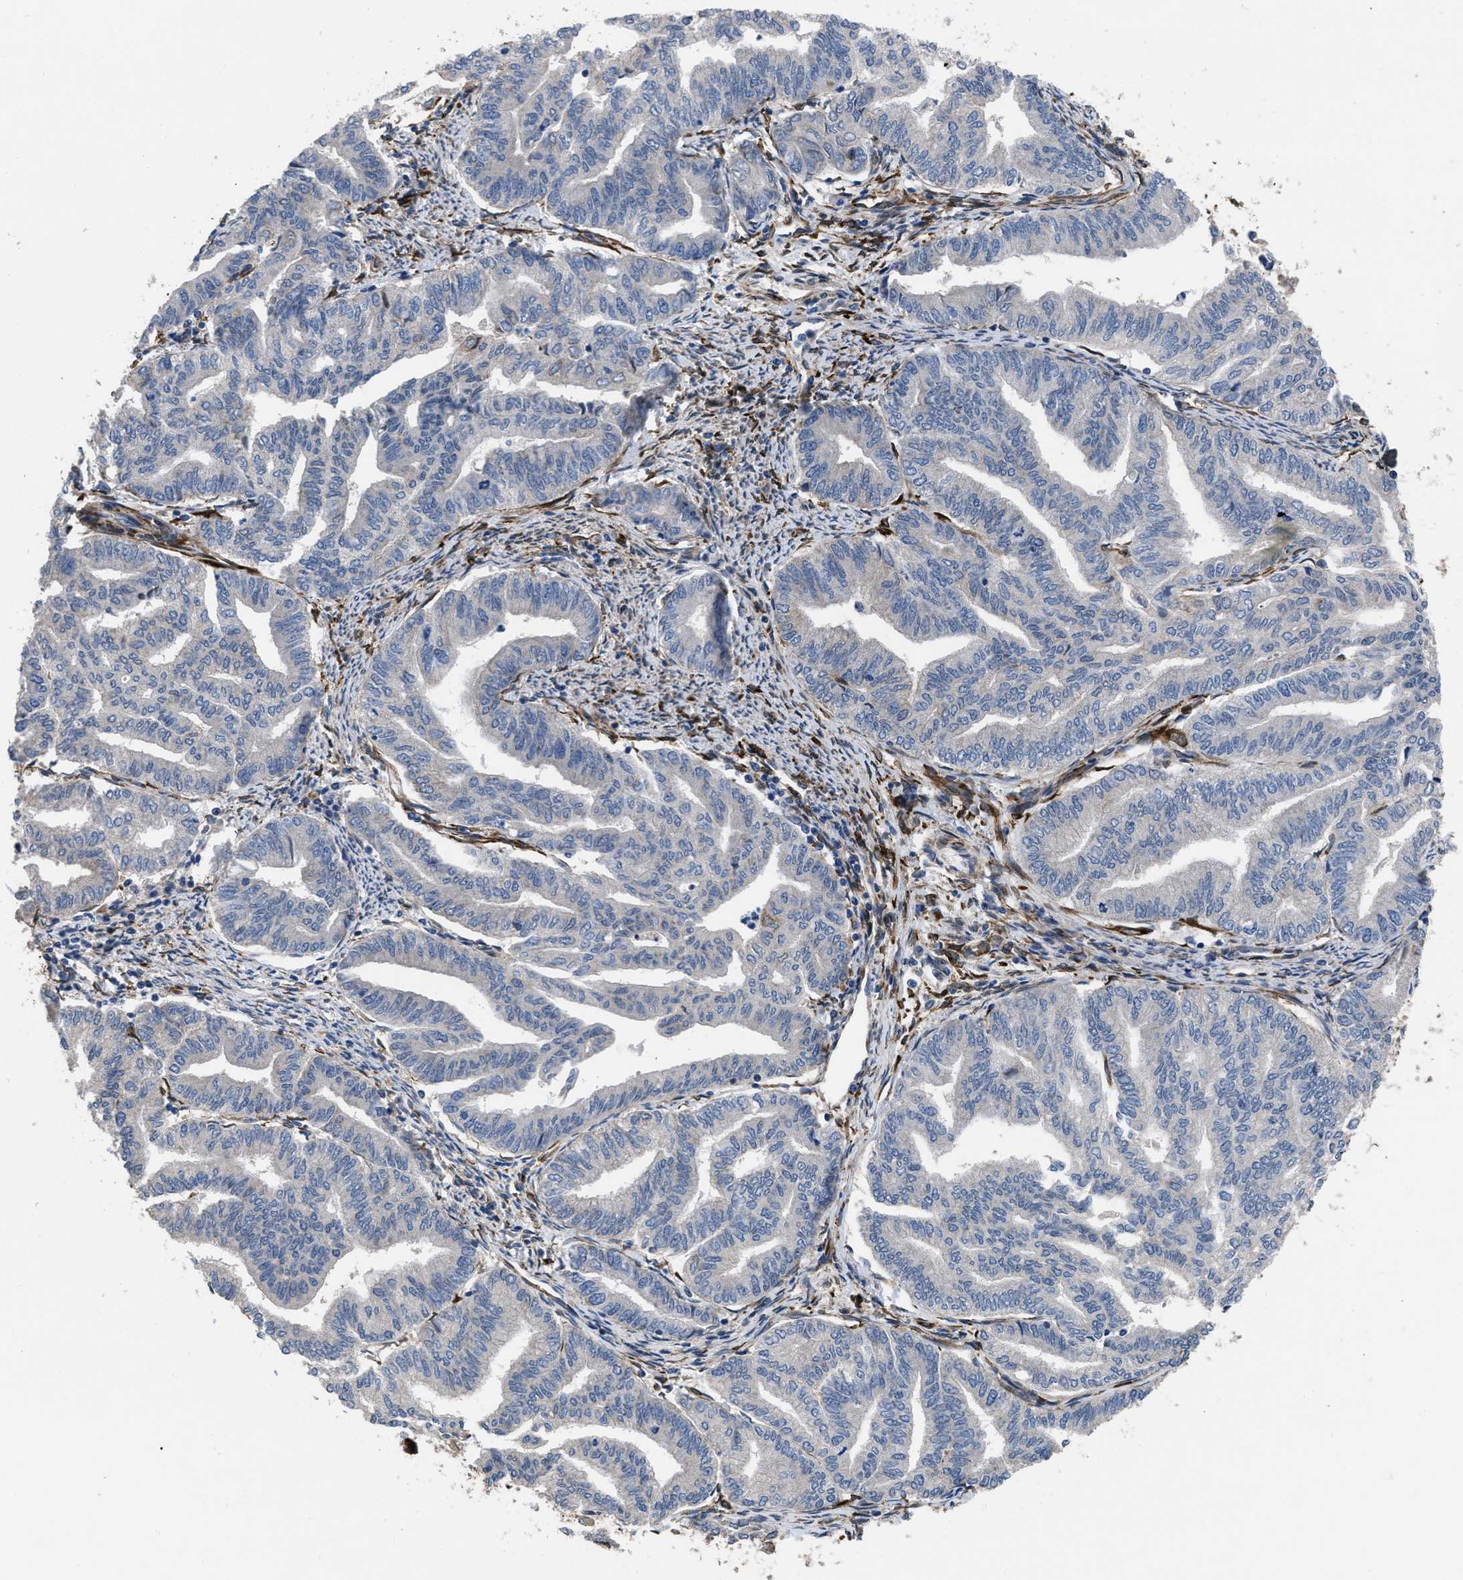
{"staining": {"intensity": "negative", "quantity": "none", "location": "none"}, "tissue": "endometrial cancer", "cell_type": "Tumor cells", "image_type": "cancer", "snomed": [{"axis": "morphology", "description": "Adenocarcinoma, NOS"}, {"axis": "topography", "description": "Endometrium"}], "caption": "Adenocarcinoma (endometrial) stained for a protein using IHC shows no staining tumor cells.", "gene": "SQLE", "patient": {"sex": "female", "age": 79}}